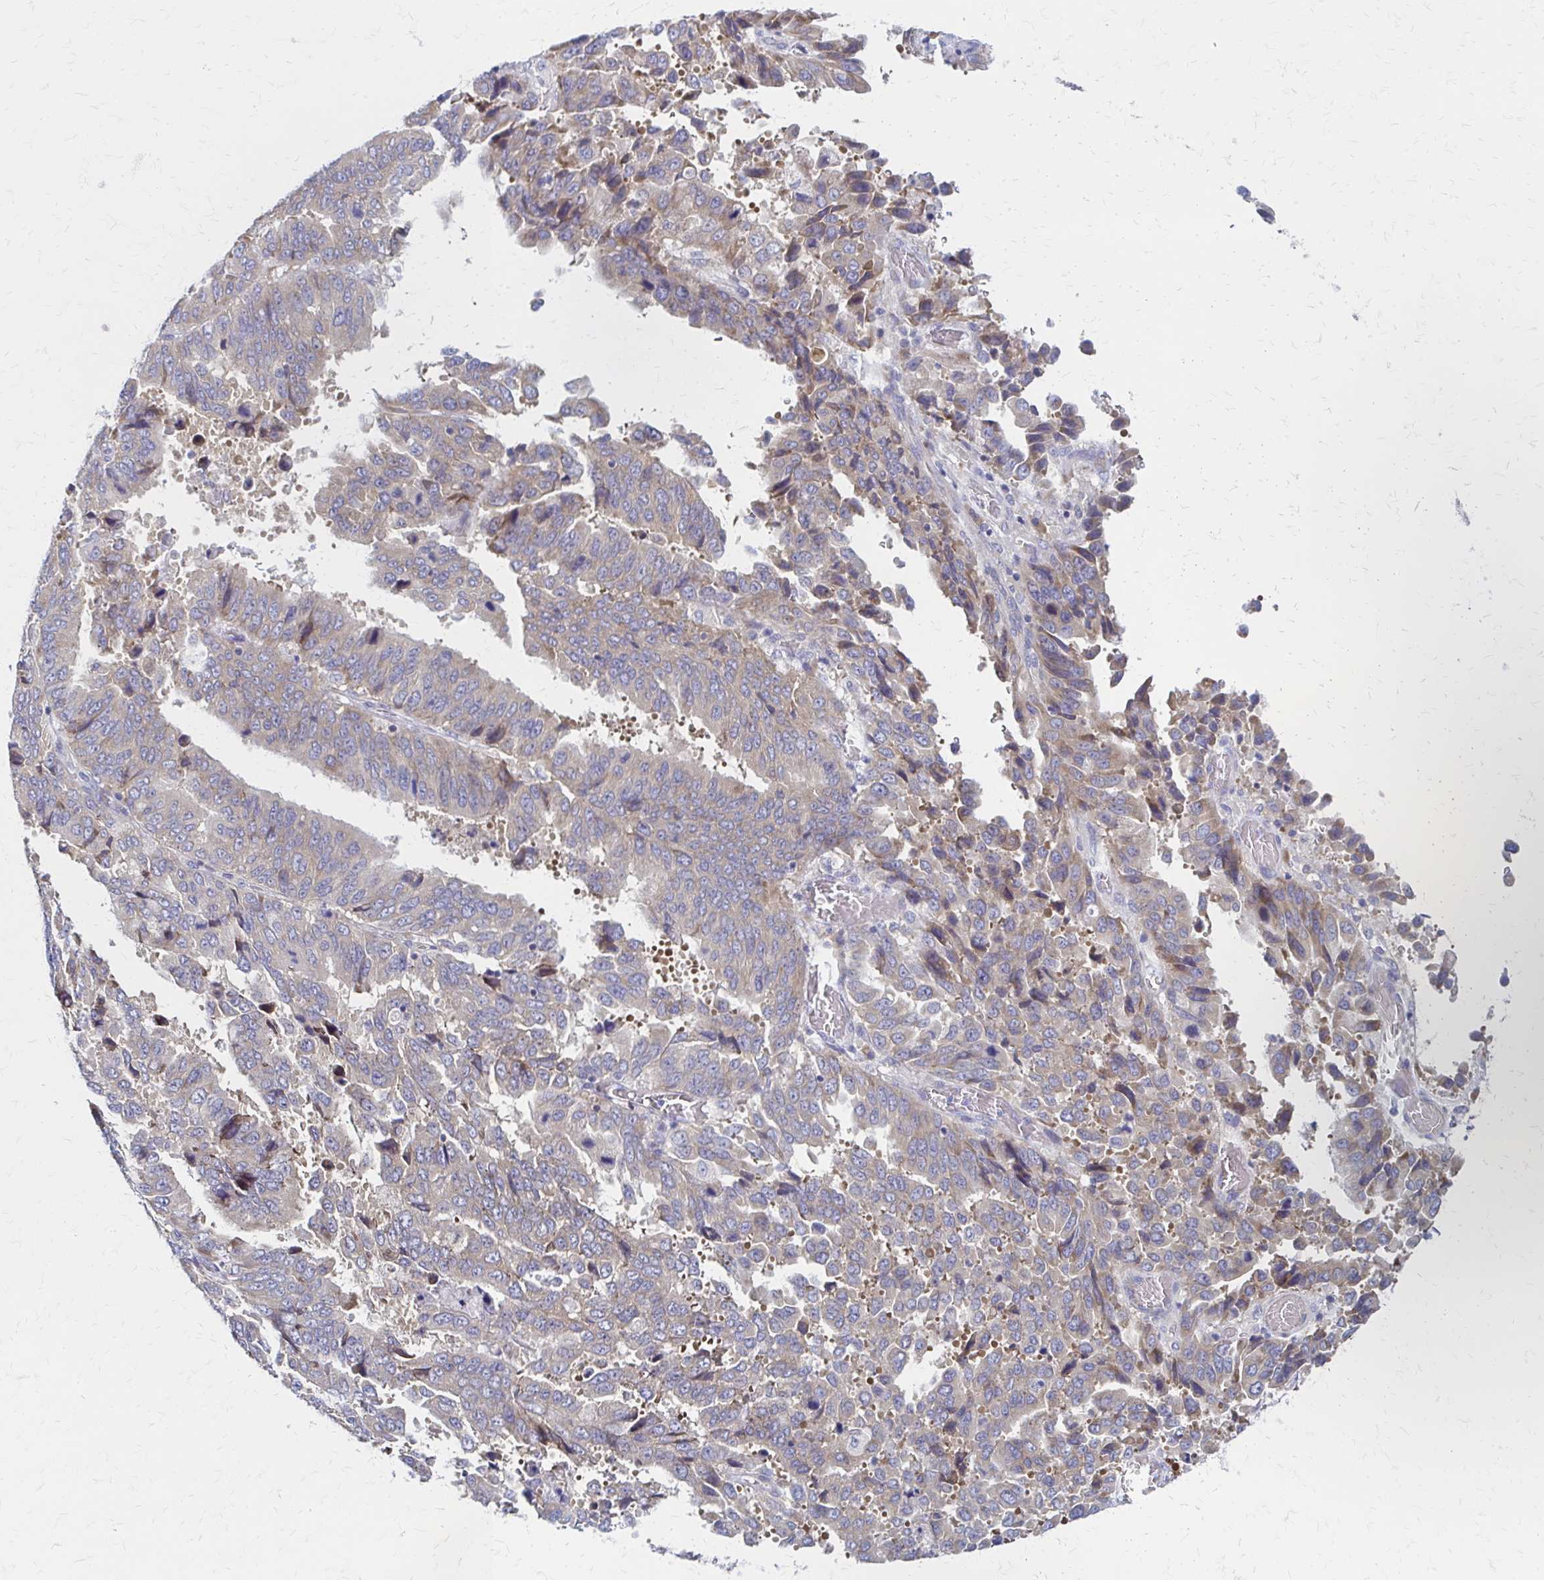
{"staining": {"intensity": "weak", "quantity": "<25%", "location": "cytoplasmic/membranous"}, "tissue": "stomach cancer", "cell_type": "Tumor cells", "image_type": "cancer", "snomed": [{"axis": "morphology", "description": "Adenocarcinoma, NOS"}, {"axis": "topography", "description": "Stomach, upper"}], "caption": "The photomicrograph demonstrates no staining of tumor cells in stomach cancer.", "gene": "RPL27A", "patient": {"sex": "male", "age": 74}}